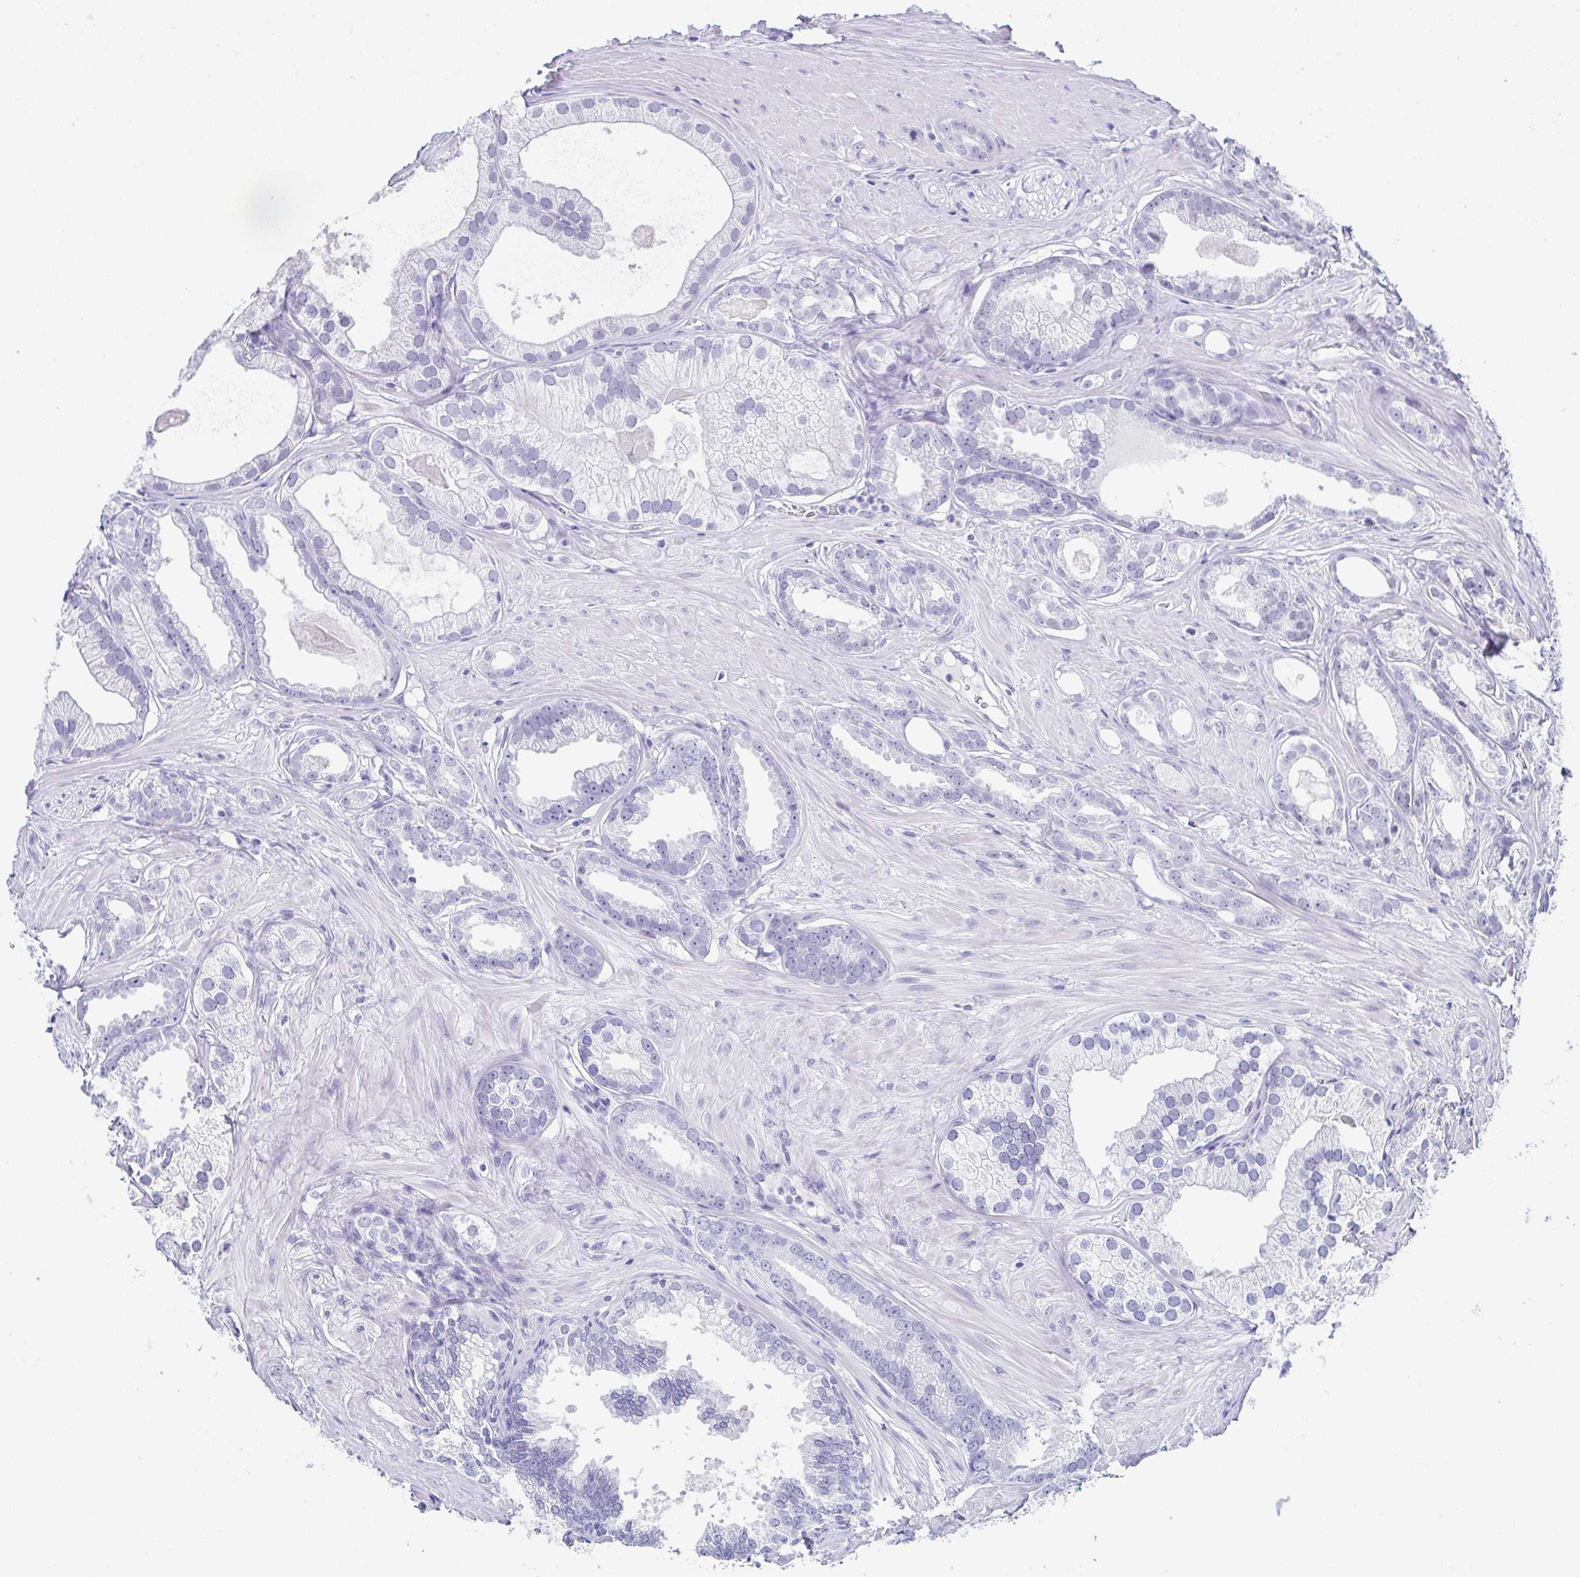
{"staining": {"intensity": "negative", "quantity": "none", "location": "none"}, "tissue": "prostate cancer", "cell_type": "Tumor cells", "image_type": "cancer", "snomed": [{"axis": "morphology", "description": "Adenocarcinoma, Low grade"}, {"axis": "topography", "description": "Prostate"}], "caption": "Immunohistochemistry image of human prostate low-grade adenocarcinoma stained for a protein (brown), which reveals no expression in tumor cells.", "gene": "ESX1", "patient": {"sex": "male", "age": 65}}